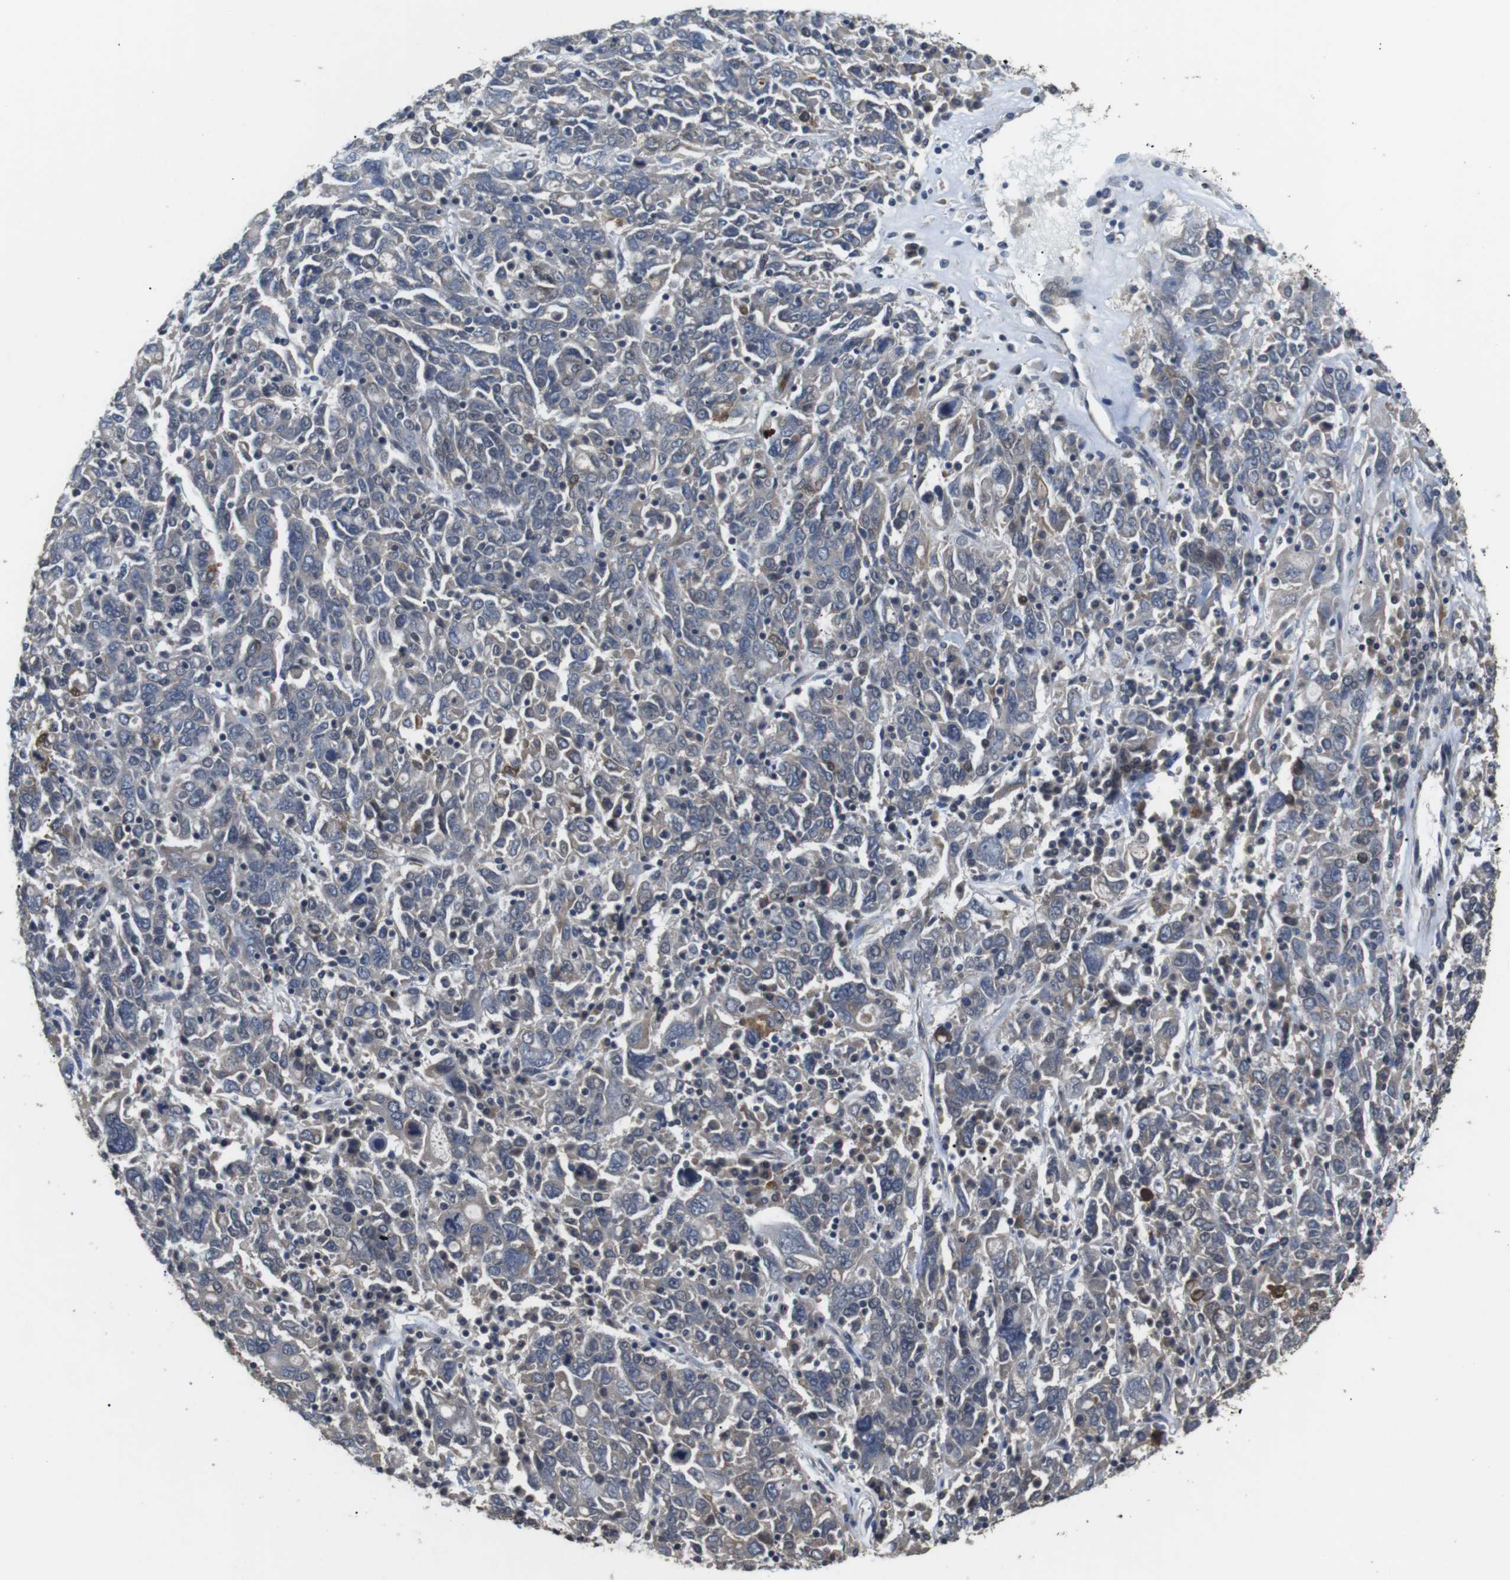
{"staining": {"intensity": "negative", "quantity": "none", "location": "none"}, "tissue": "ovarian cancer", "cell_type": "Tumor cells", "image_type": "cancer", "snomed": [{"axis": "morphology", "description": "Carcinoma, endometroid"}, {"axis": "topography", "description": "Ovary"}], "caption": "The IHC histopathology image has no significant expression in tumor cells of ovarian cancer tissue.", "gene": "ADGRL3", "patient": {"sex": "female", "age": 62}}